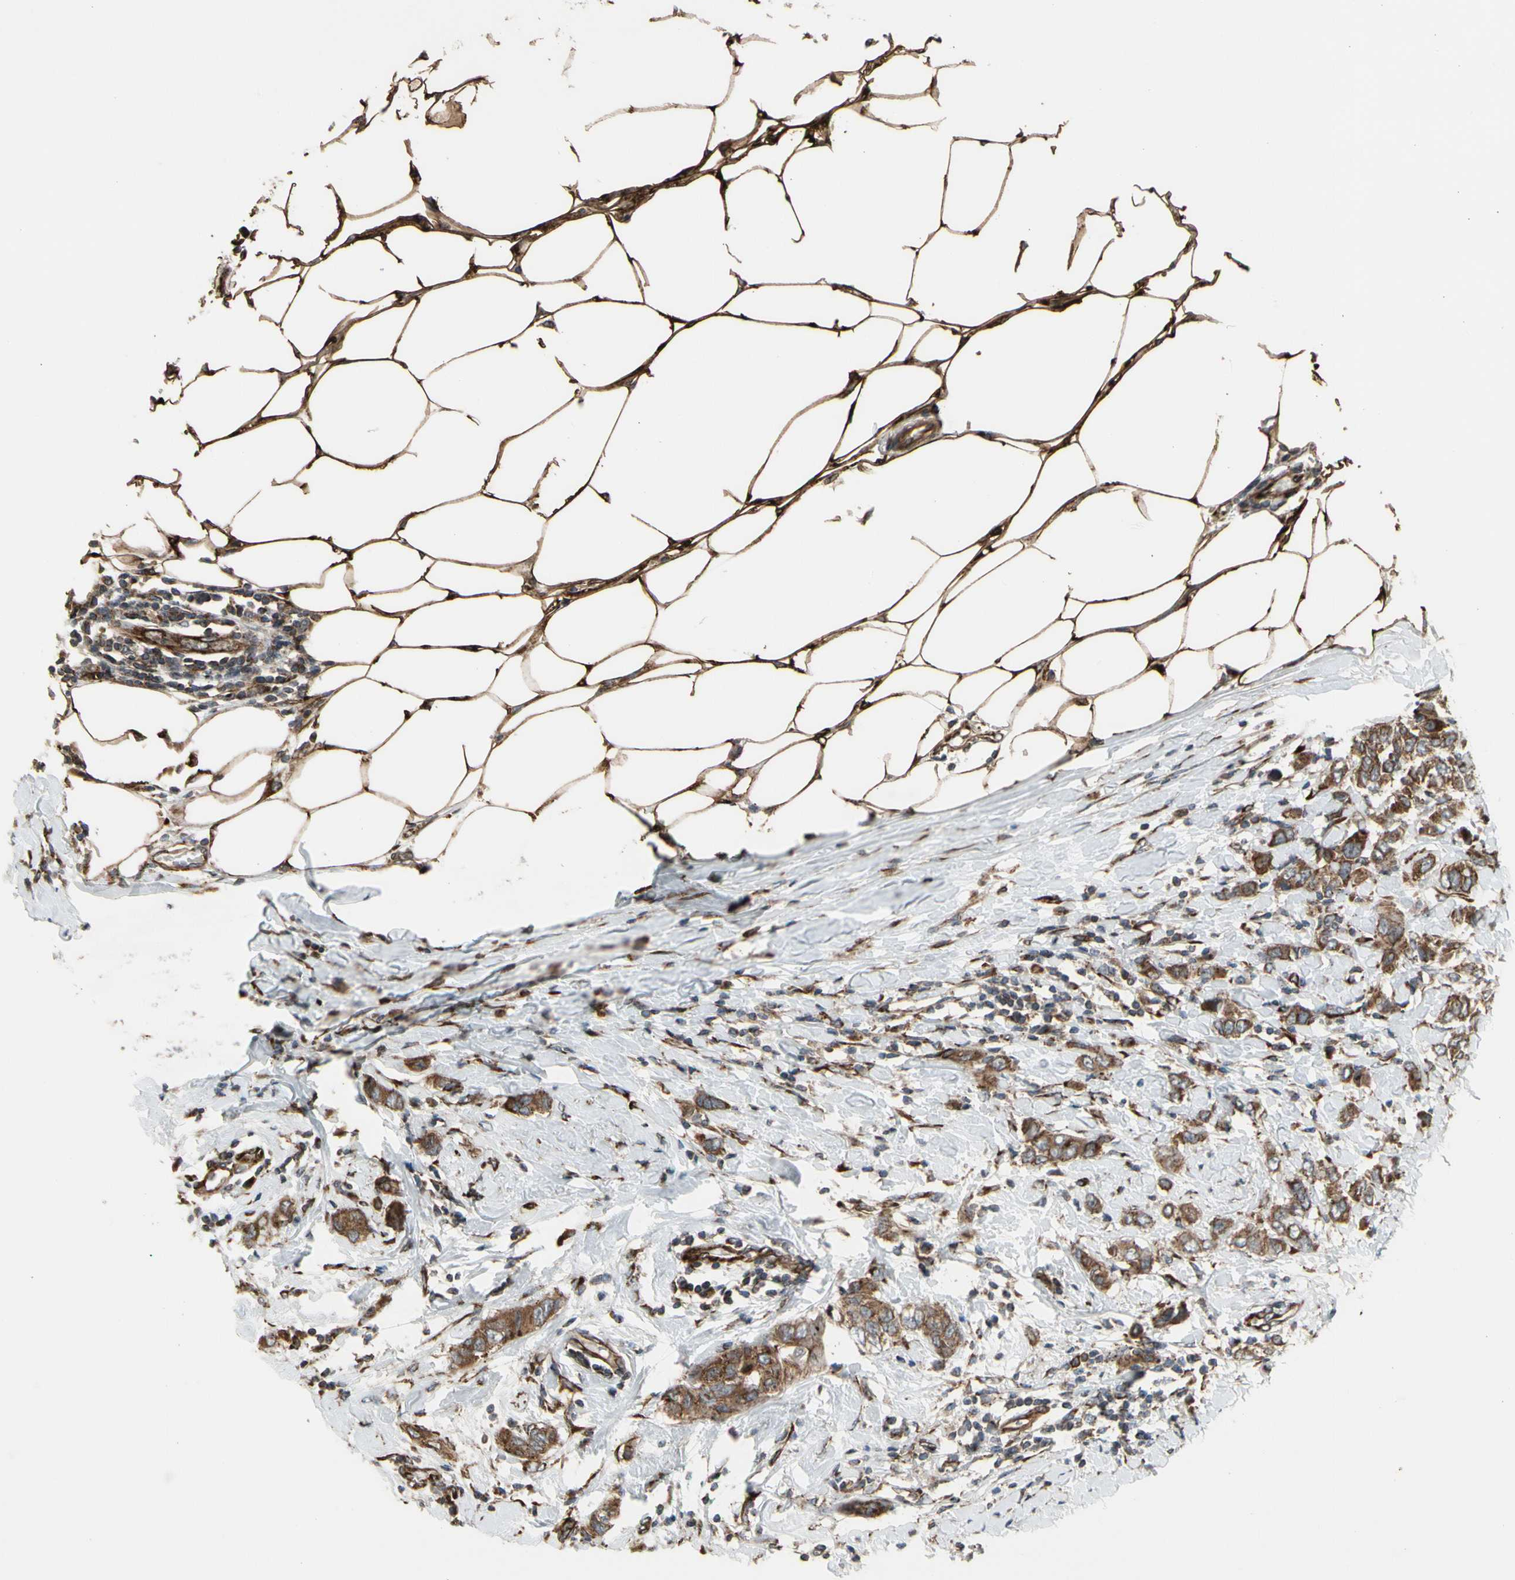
{"staining": {"intensity": "moderate", "quantity": ">75%", "location": "cytoplasmic/membranous"}, "tissue": "breast cancer", "cell_type": "Tumor cells", "image_type": "cancer", "snomed": [{"axis": "morphology", "description": "Duct carcinoma"}, {"axis": "topography", "description": "Breast"}], "caption": "Immunohistochemical staining of human breast cancer (invasive ductal carcinoma) demonstrates moderate cytoplasmic/membranous protein staining in about >75% of tumor cells.", "gene": "SLC39A9", "patient": {"sex": "female", "age": 50}}